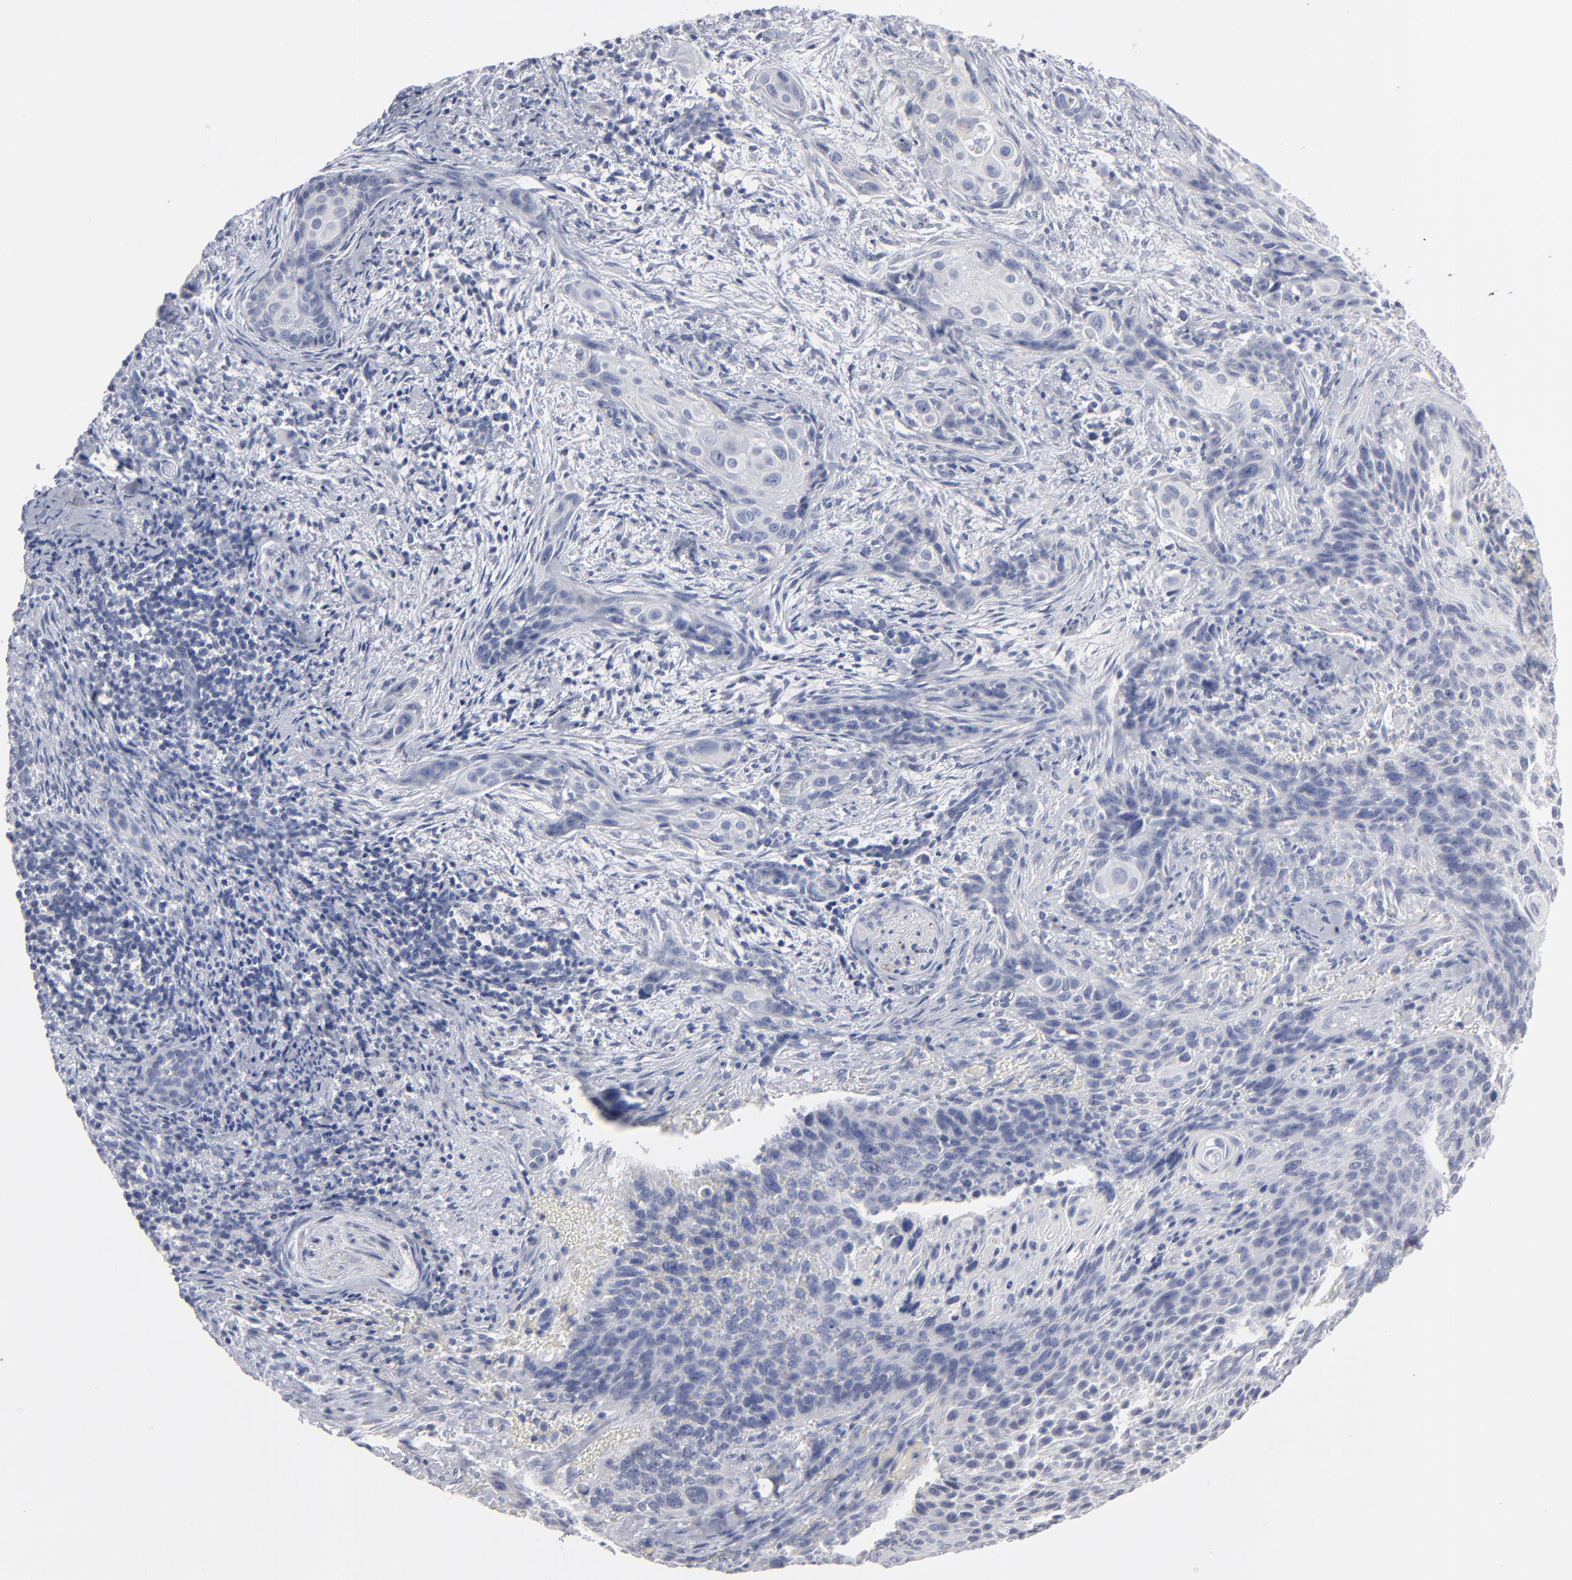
{"staining": {"intensity": "negative", "quantity": "none", "location": "none"}, "tissue": "cervical cancer", "cell_type": "Tumor cells", "image_type": "cancer", "snomed": [{"axis": "morphology", "description": "Squamous cell carcinoma, NOS"}, {"axis": "topography", "description": "Cervix"}], "caption": "High power microscopy photomicrograph of an immunohistochemistry (IHC) micrograph of cervical cancer, revealing no significant staining in tumor cells.", "gene": "RPH3A", "patient": {"sex": "female", "age": 33}}